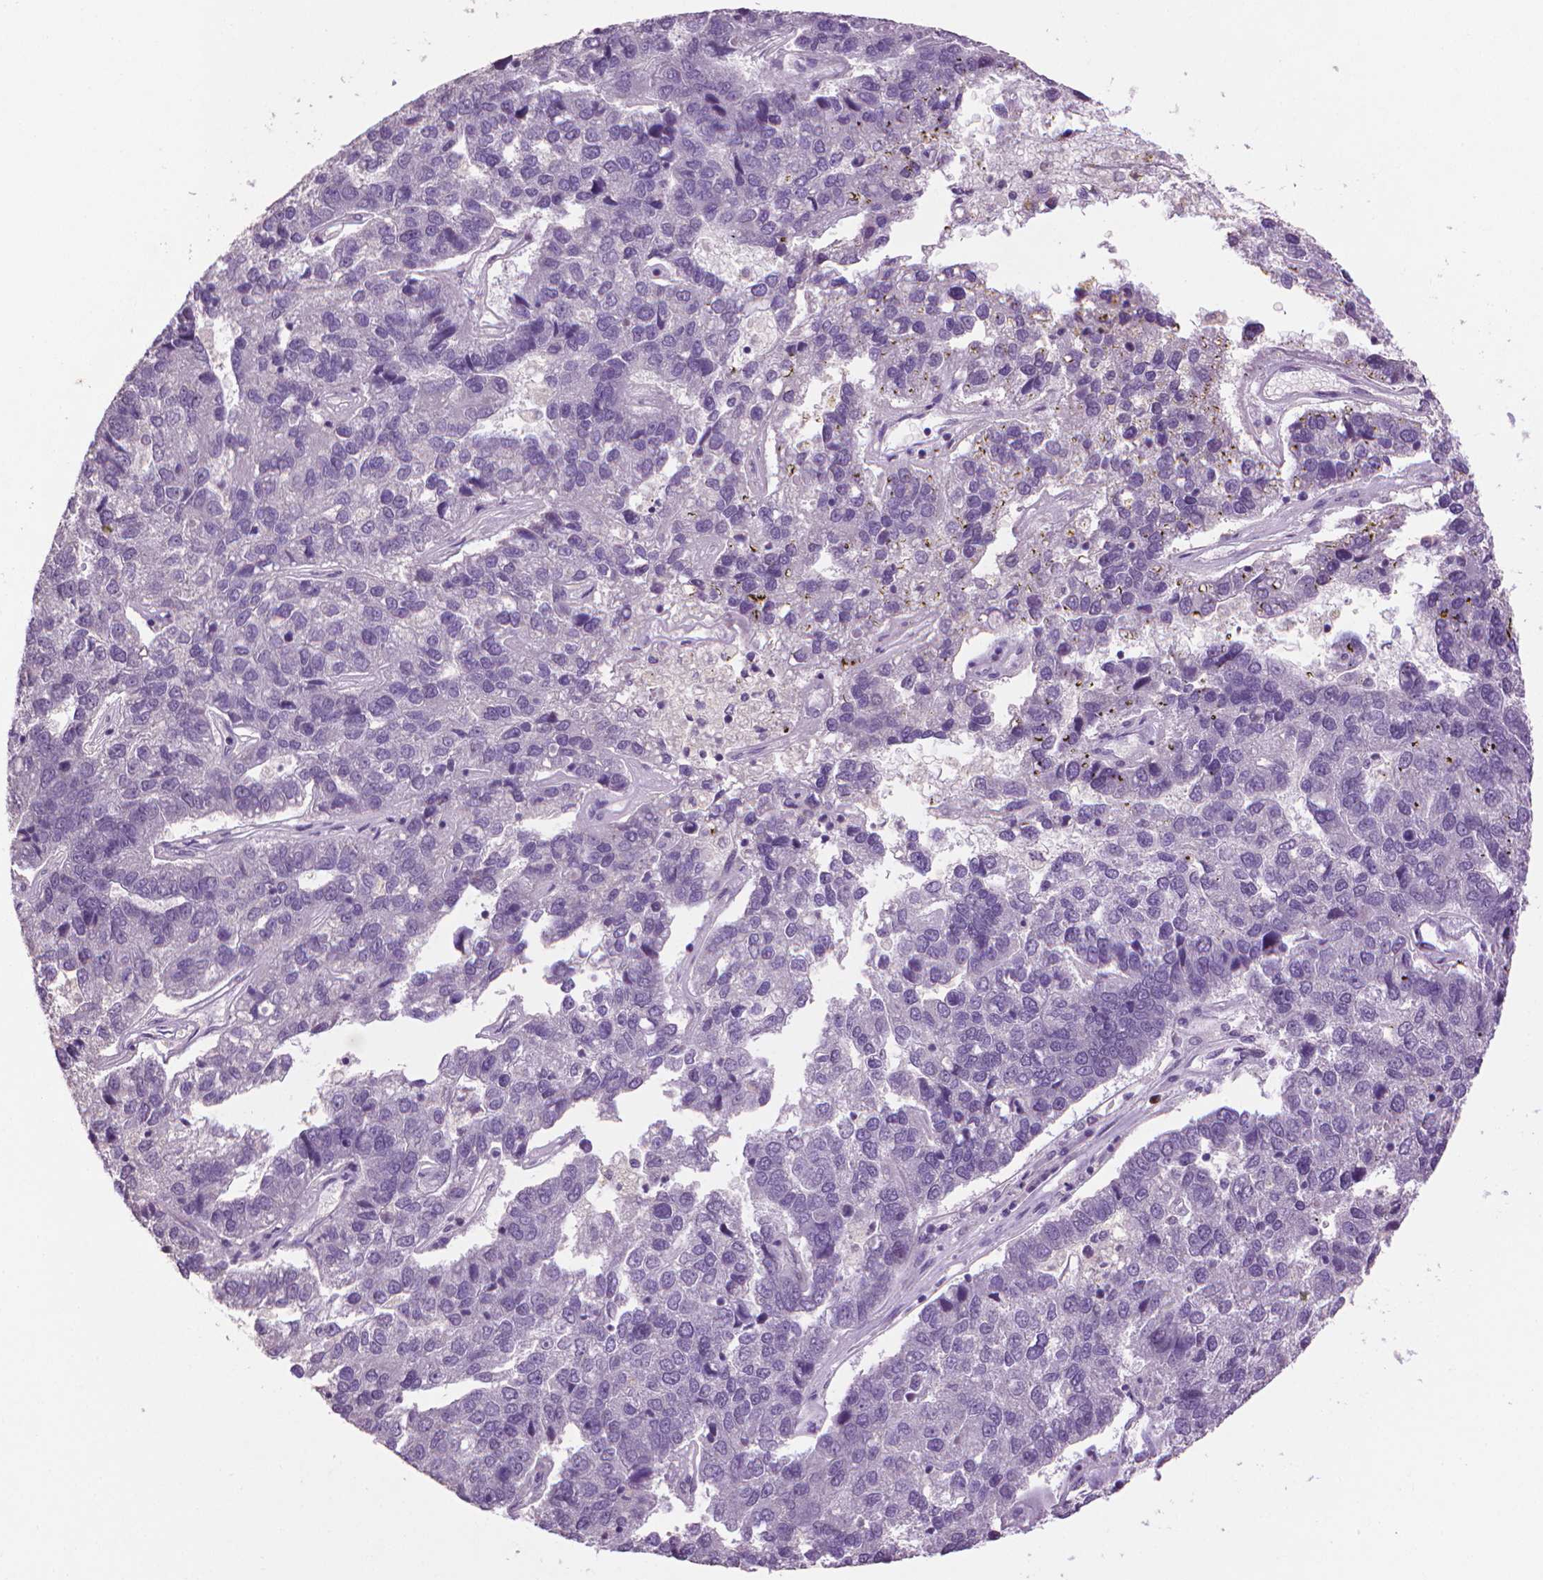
{"staining": {"intensity": "negative", "quantity": "none", "location": "none"}, "tissue": "pancreatic cancer", "cell_type": "Tumor cells", "image_type": "cancer", "snomed": [{"axis": "morphology", "description": "Adenocarcinoma, NOS"}, {"axis": "topography", "description": "Pancreas"}], "caption": "This is a micrograph of immunohistochemistry staining of pancreatic adenocarcinoma, which shows no staining in tumor cells.", "gene": "CDKN2D", "patient": {"sex": "female", "age": 61}}